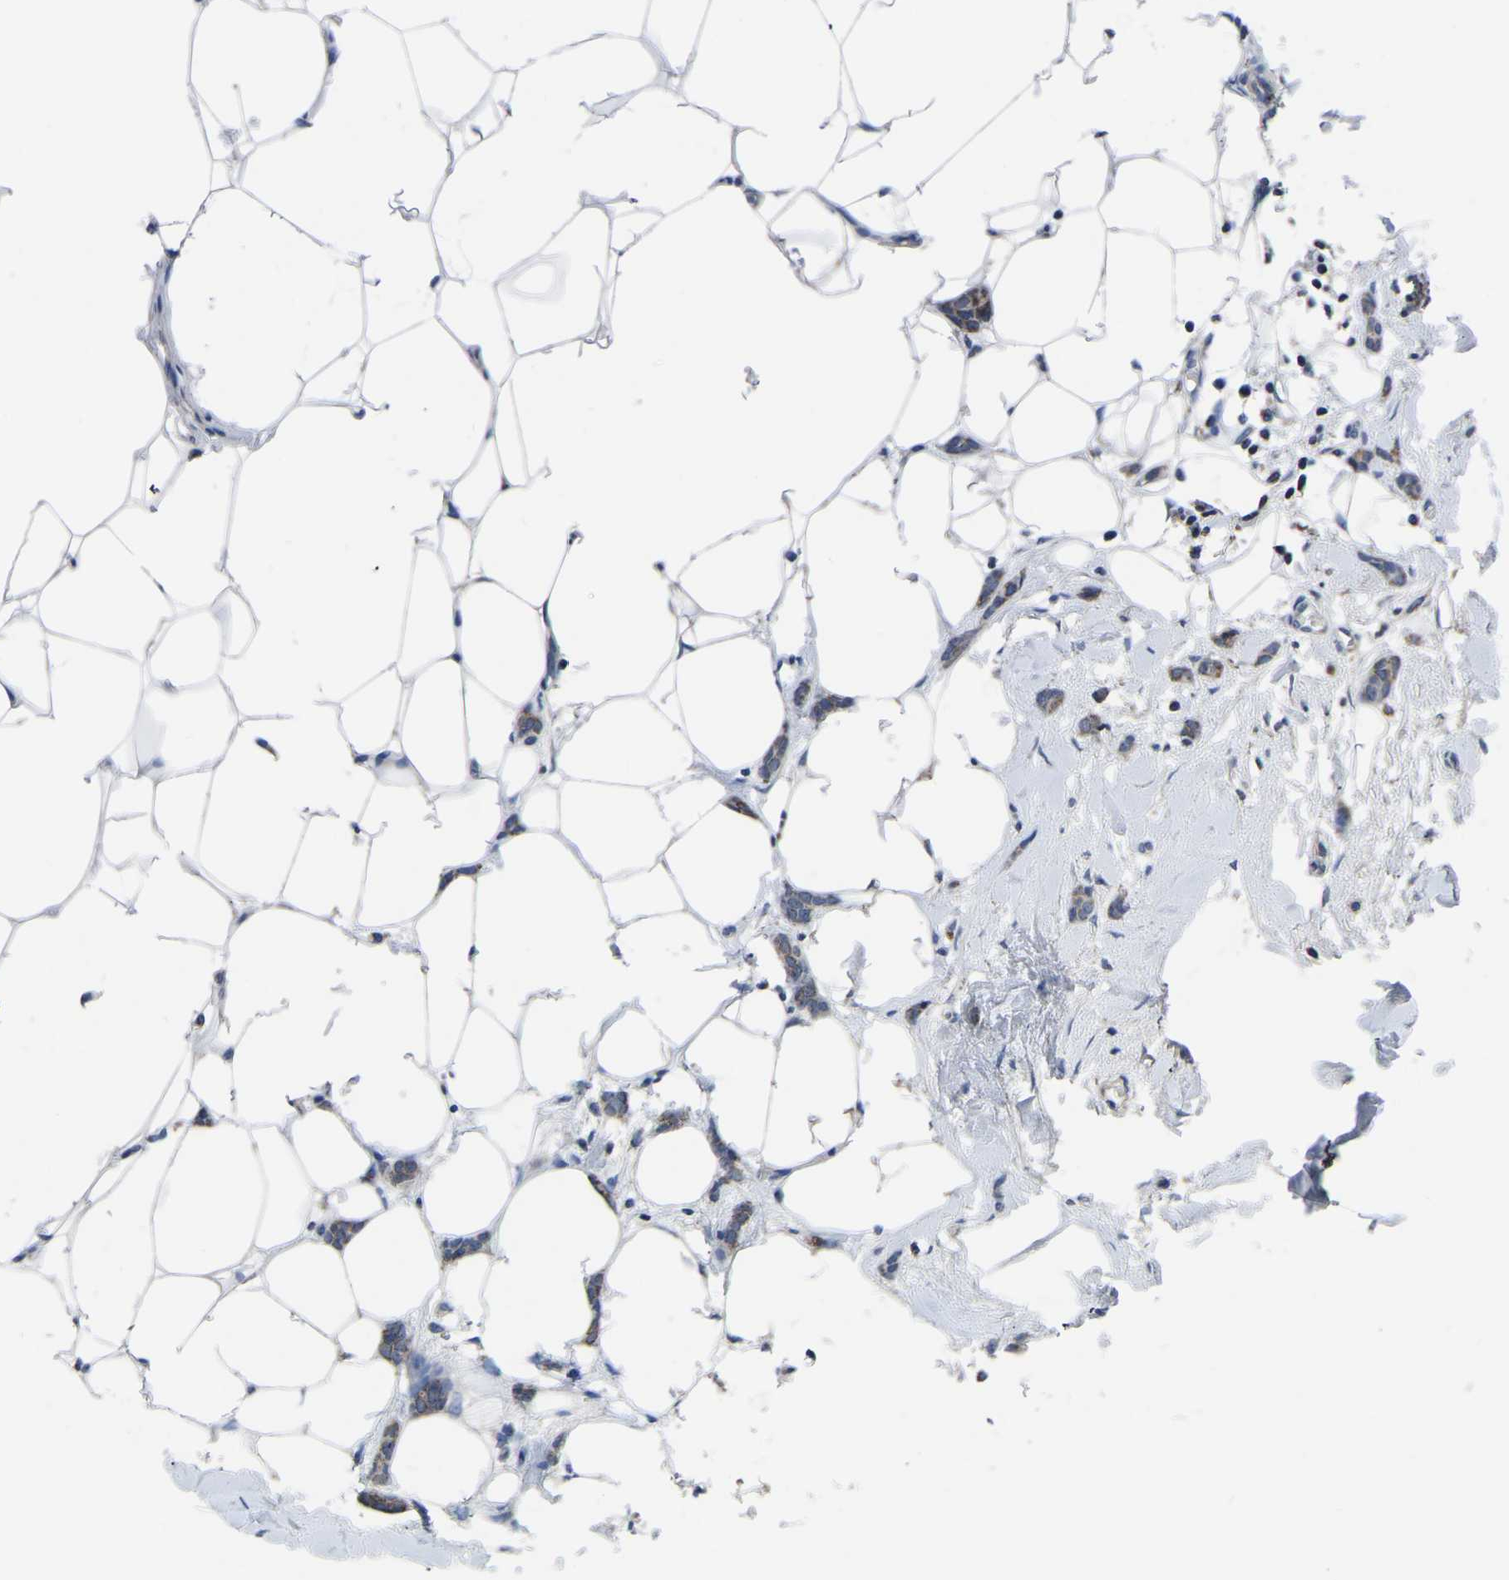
{"staining": {"intensity": "moderate", "quantity": ">75%", "location": "cytoplasmic/membranous"}, "tissue": "breast cancer", "cell_type": "Tumor cells", "image_type": "cancer", "snomed": [{"axis": "morphology", "description": "Lobular carcinoma"}, {"axis": "topography", "description": "Skin"}, {"axis": "topography", "description": "Breast"}], "caption": "Moderate cytoplasmic/membranous expression is identified in about >75% of tumor cells in breast cancer (lobular carcinoma).", "gene": "FGD5", "patient": {"sex": "female", "age": 46}}